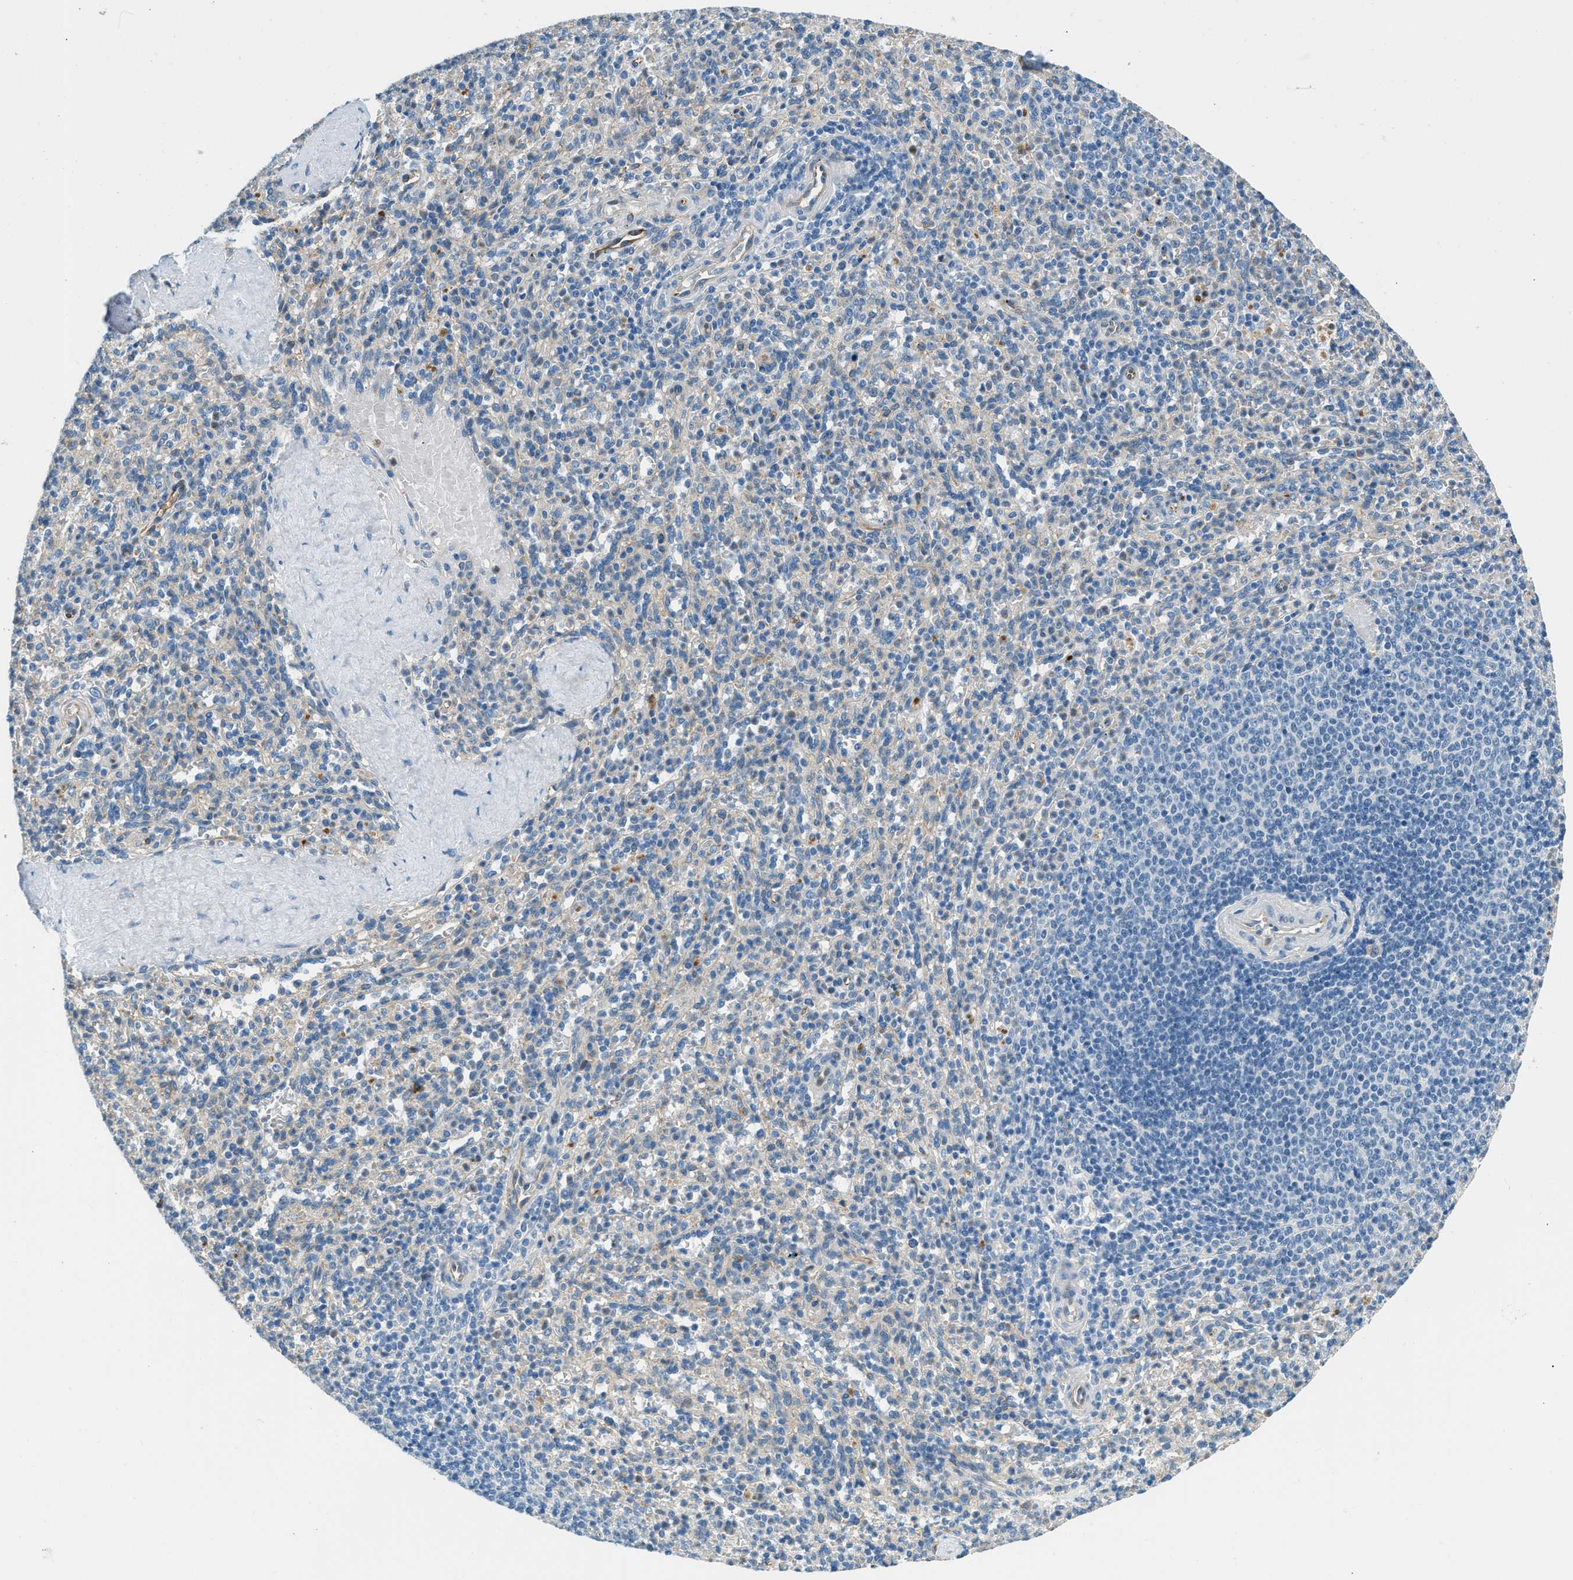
{"staining": {"intensity": "moderate", "quantity": "<25%", "location": "cytoplasmic/membranous"}, "tissue": "spleen", "cell_type": "Cells in red pulp", "image_type": "normal", "snomed": [{"axis": "morphology", "description": "Normal tissue, NOS"}, {"axis": "topography", "description": "Spleen"}], "caption": "IHC histopathology image of normal spleen: human spleen stained using immunohistochemistry (IHC) exhibits low levels of moderate protein expression localized specifically in the cytoplasmic/membranous of cells in red pulp, appearing as a cytoplasmic/membranous brown color.", "gene": "ZNF367", "patient": {"sex": "male", "age": 36}}